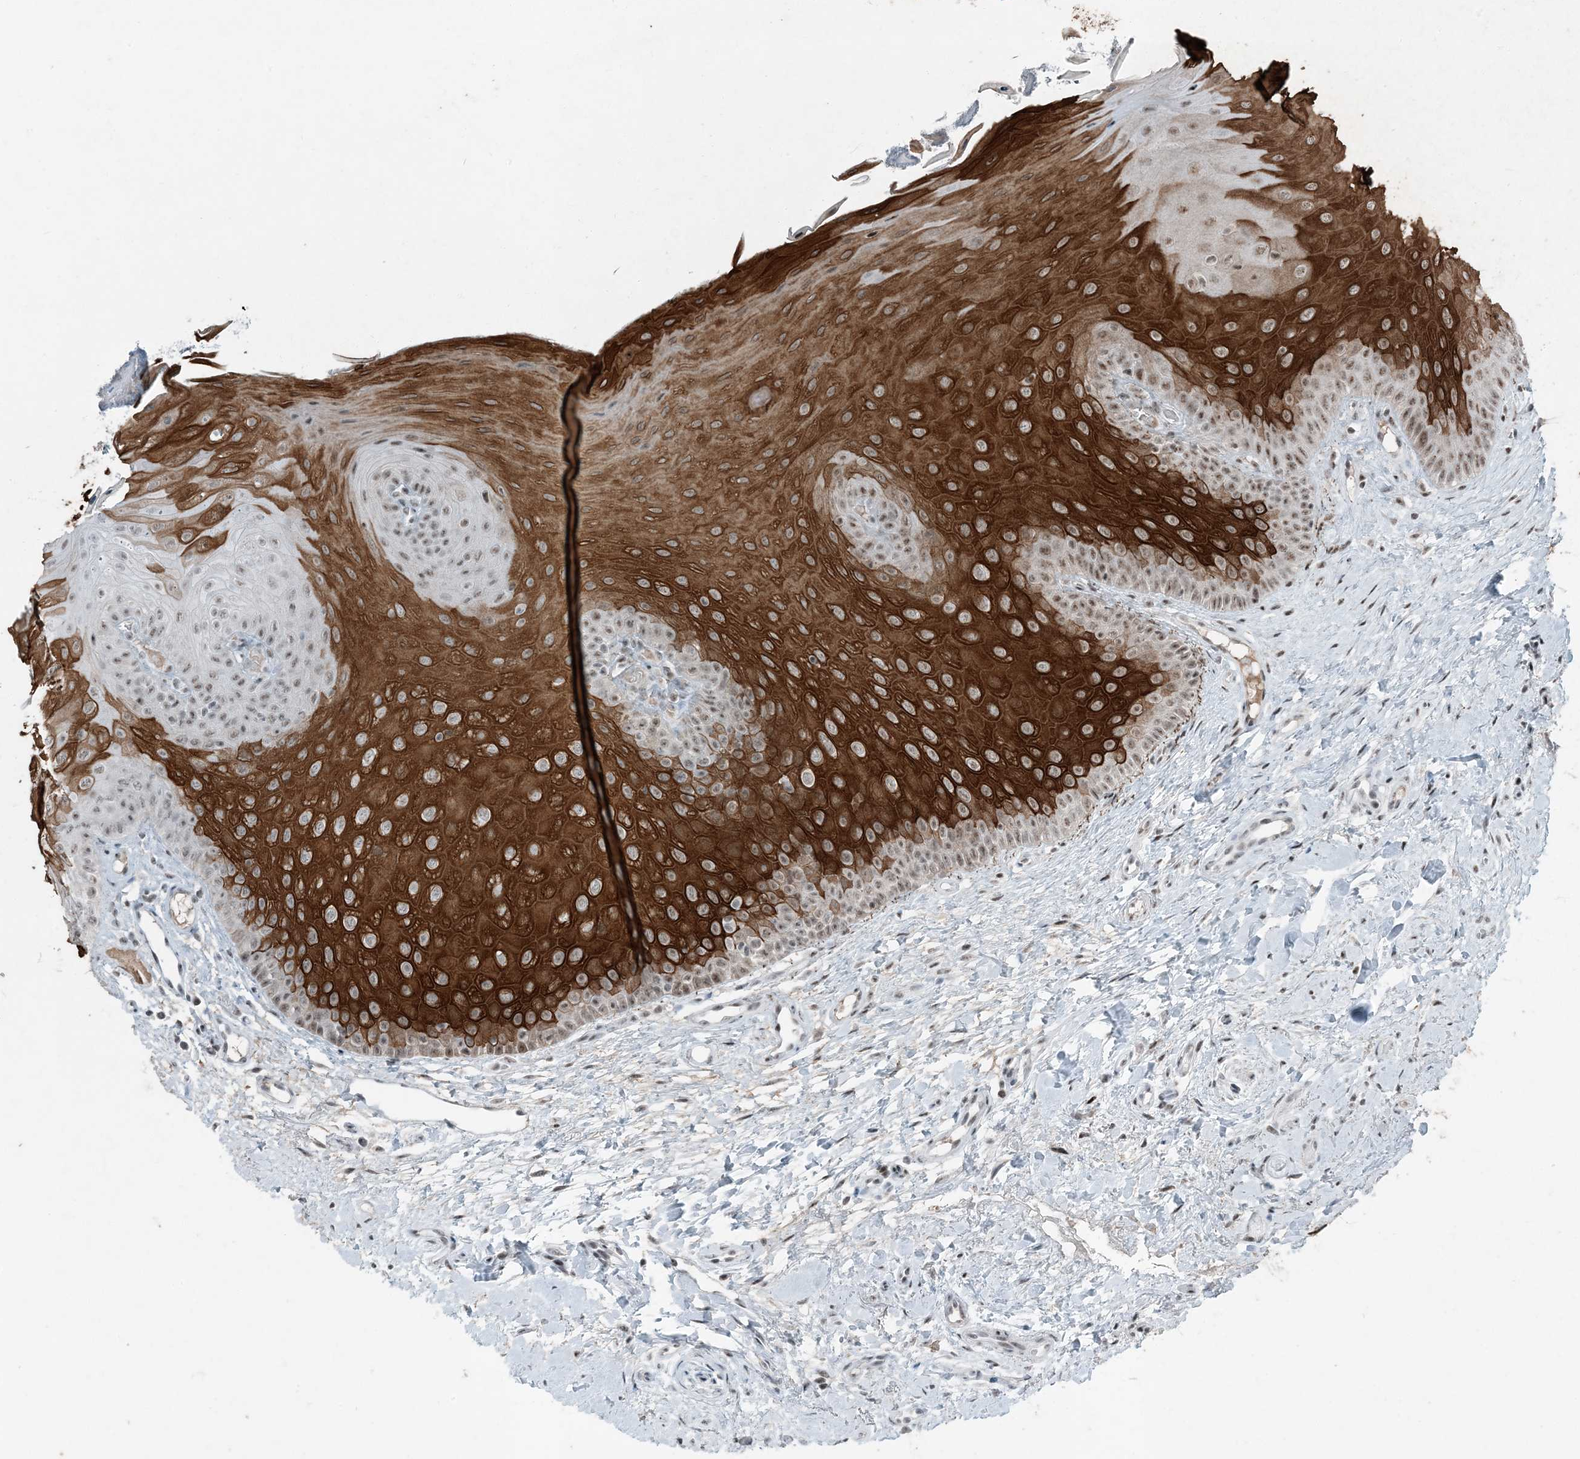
{"staining": {"intensity": "strong", "quantity": ">75%", "location": "cytoplasmic/membranous,nuclear"}, "tissue": "oral mucosa", "cell_type": "Squamous epithelial cells", "image_type": "normal", "snomed": [{"axis": "morphology", "description": "Normal tissue, NOS"}, {"axis": "topography", "description": "Oral tissue"}], "caption": "Brown immunohistochemical staining in benign oral mucosa exhibits strong cytoplasmic/membranous,nuclear staining in approximately >75% of squamous epithelial cells.", "gene": "TADA2B", "patient": {"sex": "female", "age": 68}}